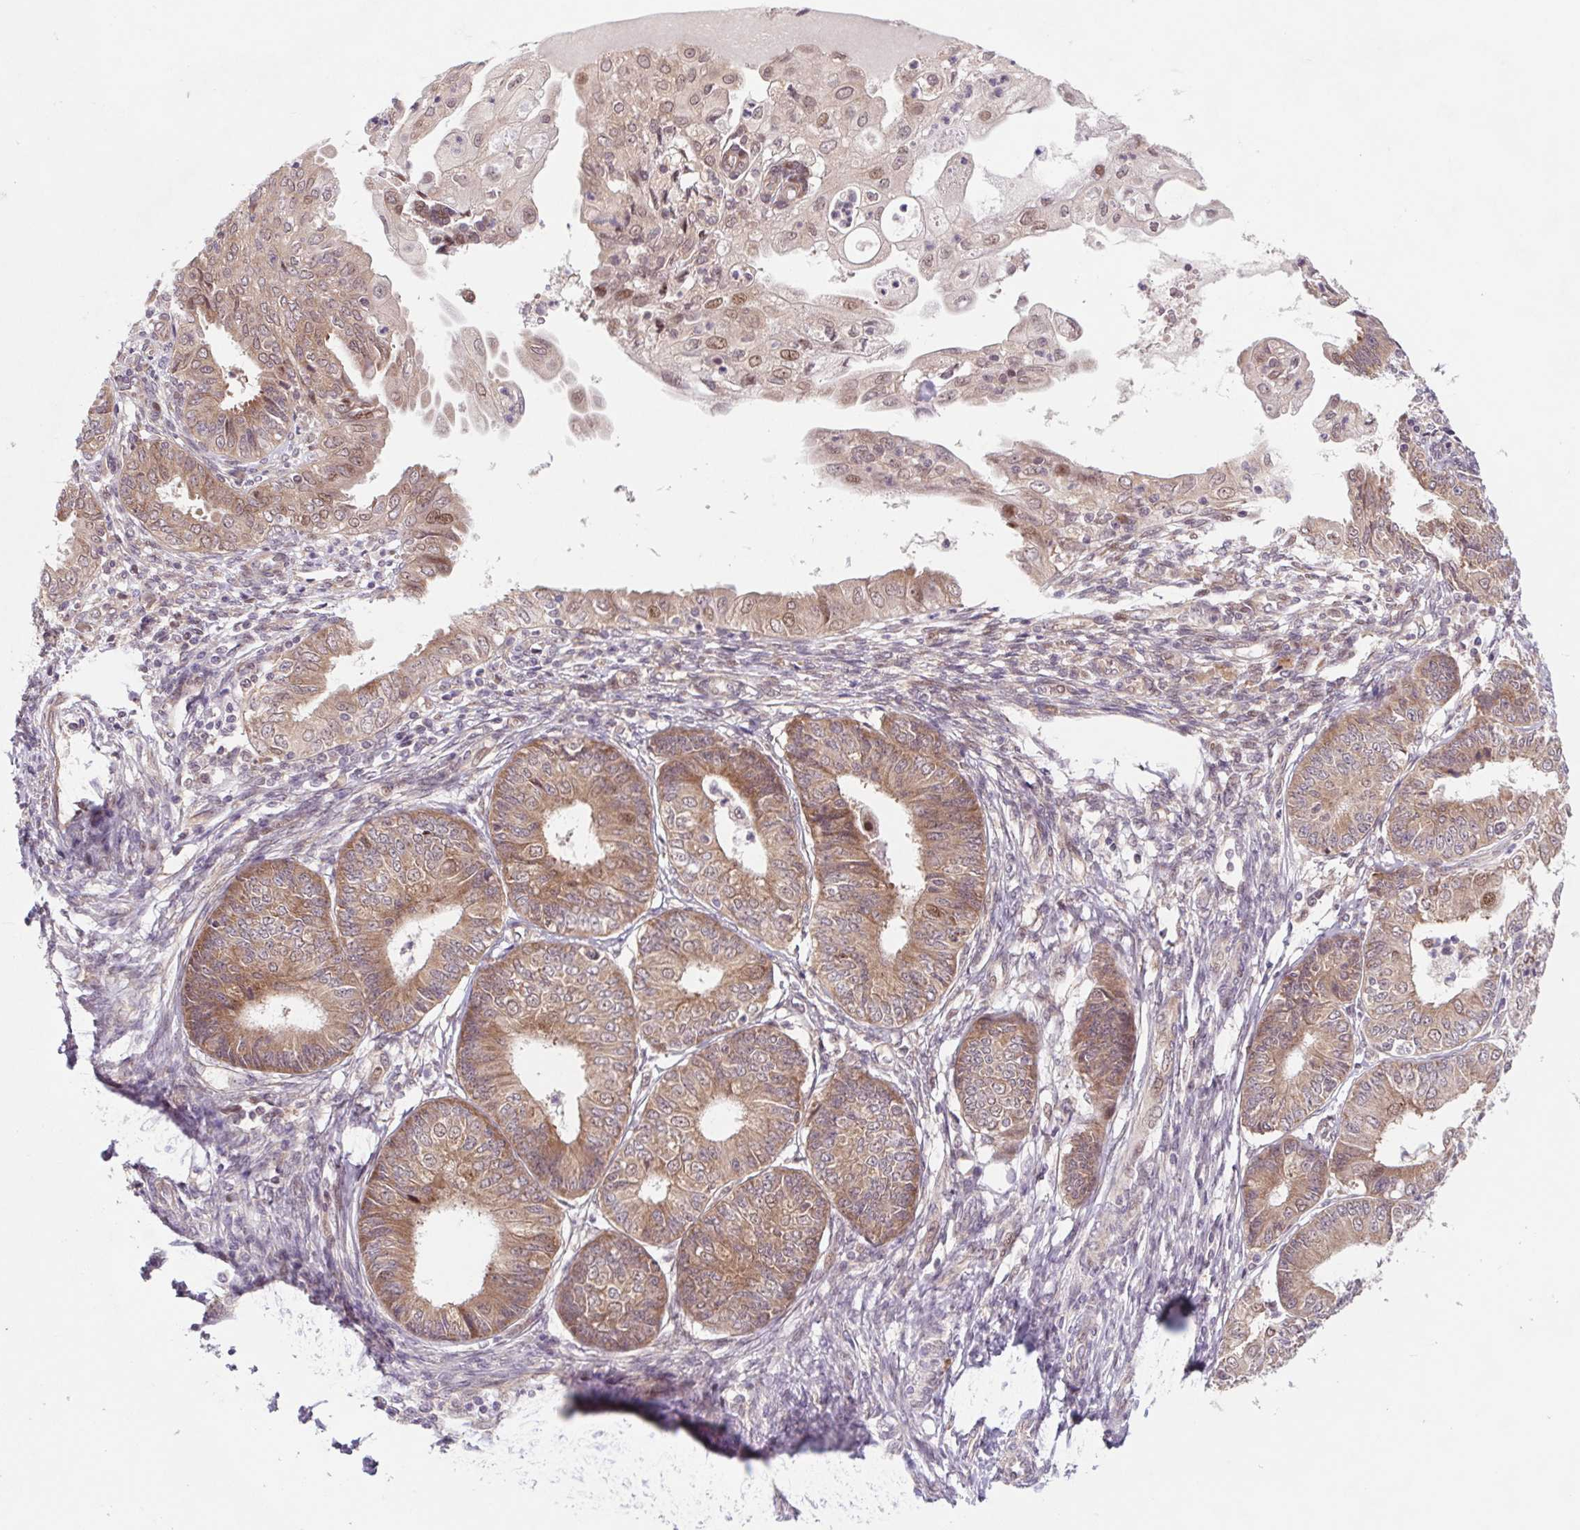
{"staining": {"intensity": "moderate", "quantity": ">75%", "location": "cytoplasmic/membranous,nuclear"}, "tissue": "endometrial cancer", "cell_type": "Tumor cells", "image_type": "cancer", "snomed": [{"axis": "morphology", "description": "Adenocarcinoma, NOS"}, {"axis": "topography", "description": "Endometrium"}], "caption": "Protein positivity by immunohistochemistry (IHC) exhibits moderate cytoplasmic/membranous and nuclear staining in about >75% of tumor cells in adenocarcinoma (endometrial).", "gene": "HFE", "patient": {"sex": "female", "age": 68}}